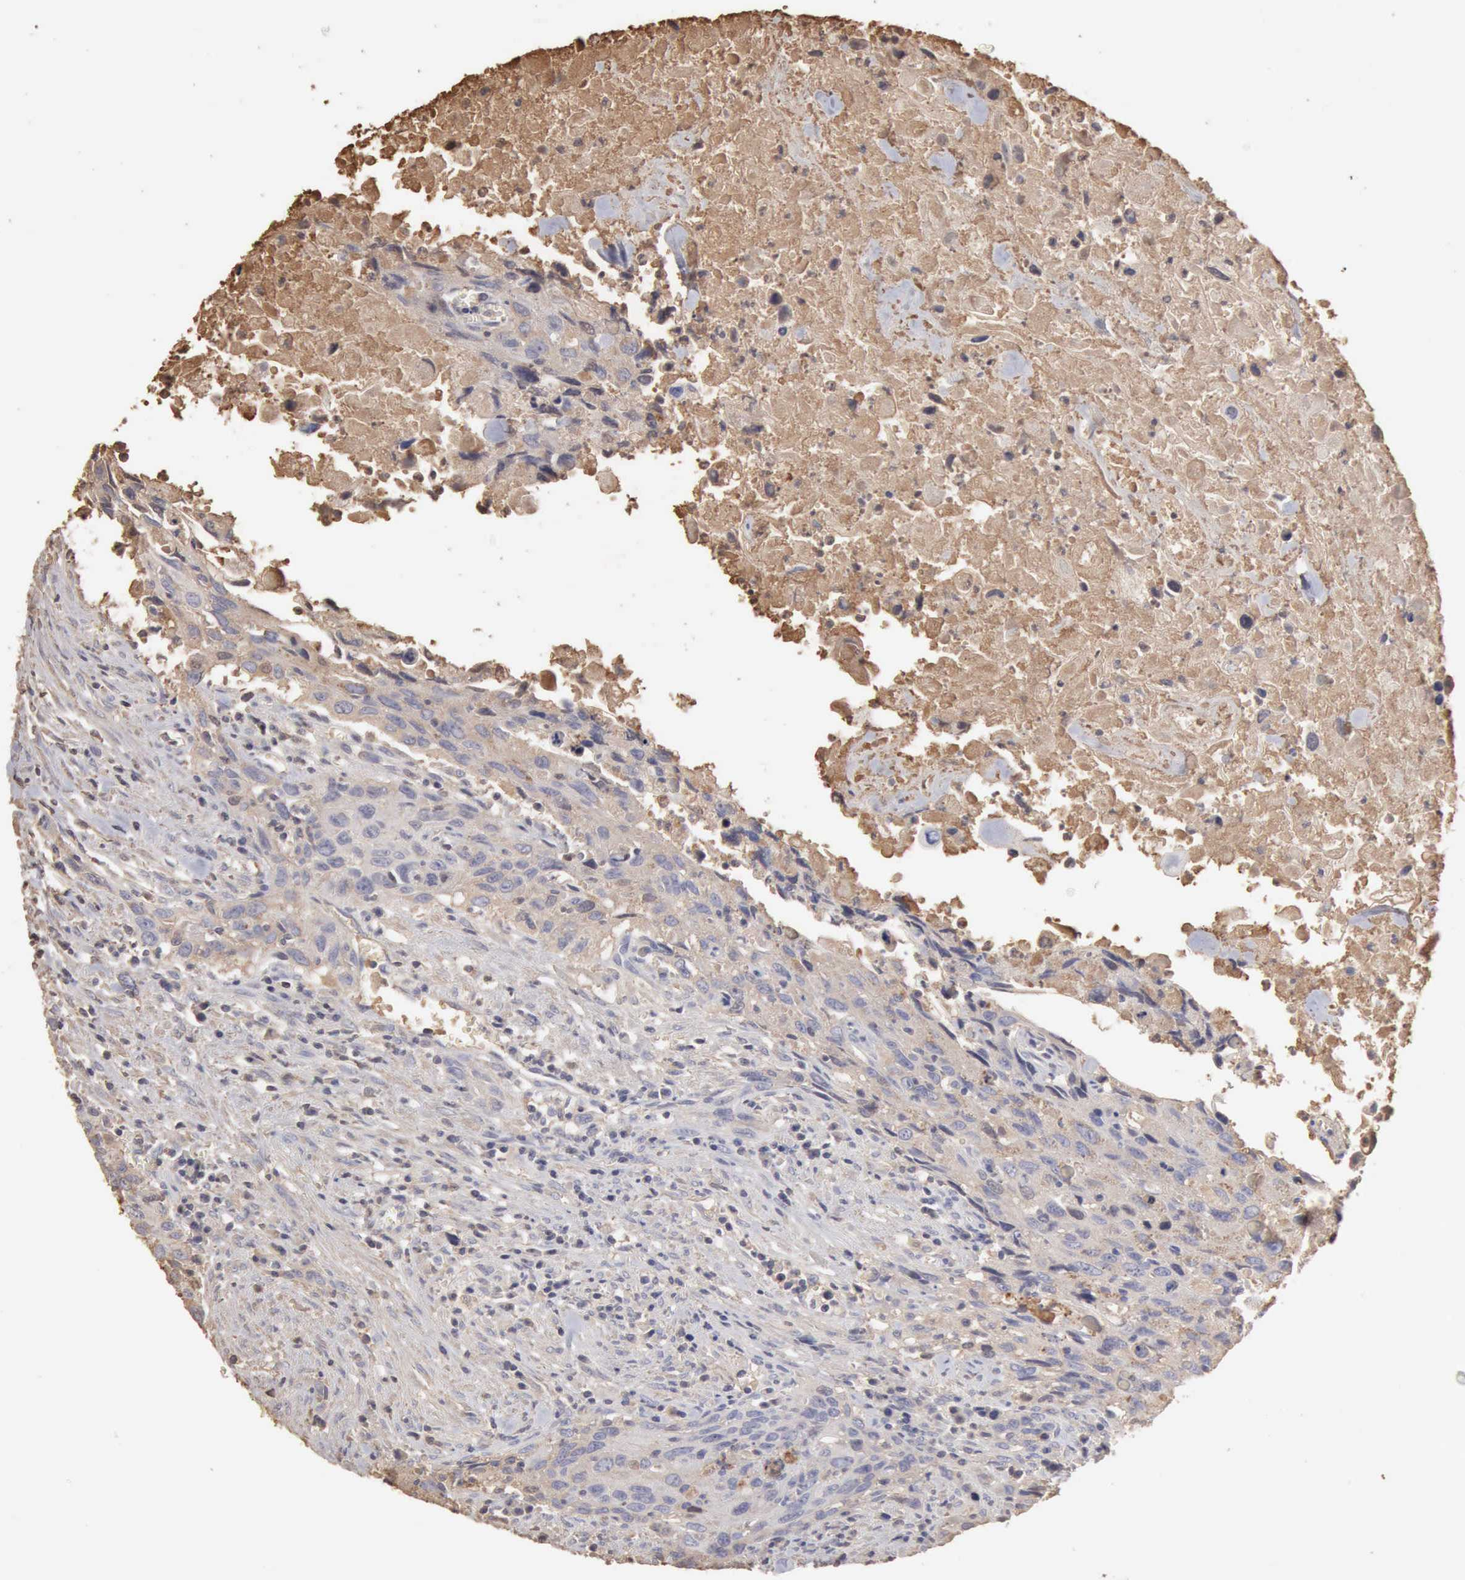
{"staining": {"intensity": "negative", "quantity": "none", "location": "none"}, "tissue": "urothelial cancer", "cell_type": "Tumor cells", "image_type": "cancer", "snomed": [{"axis": "morphology", "description": "Urothelial carcinoma, High grade"}, {"axis": "topography", "description": "Urinary bladder"}], "caption": "There is no significant expression in tumor cells of urothelial carcinoma (high-grade).", "gene": "SERPINA1", "patient": {"sex": "male", "age": 71}}